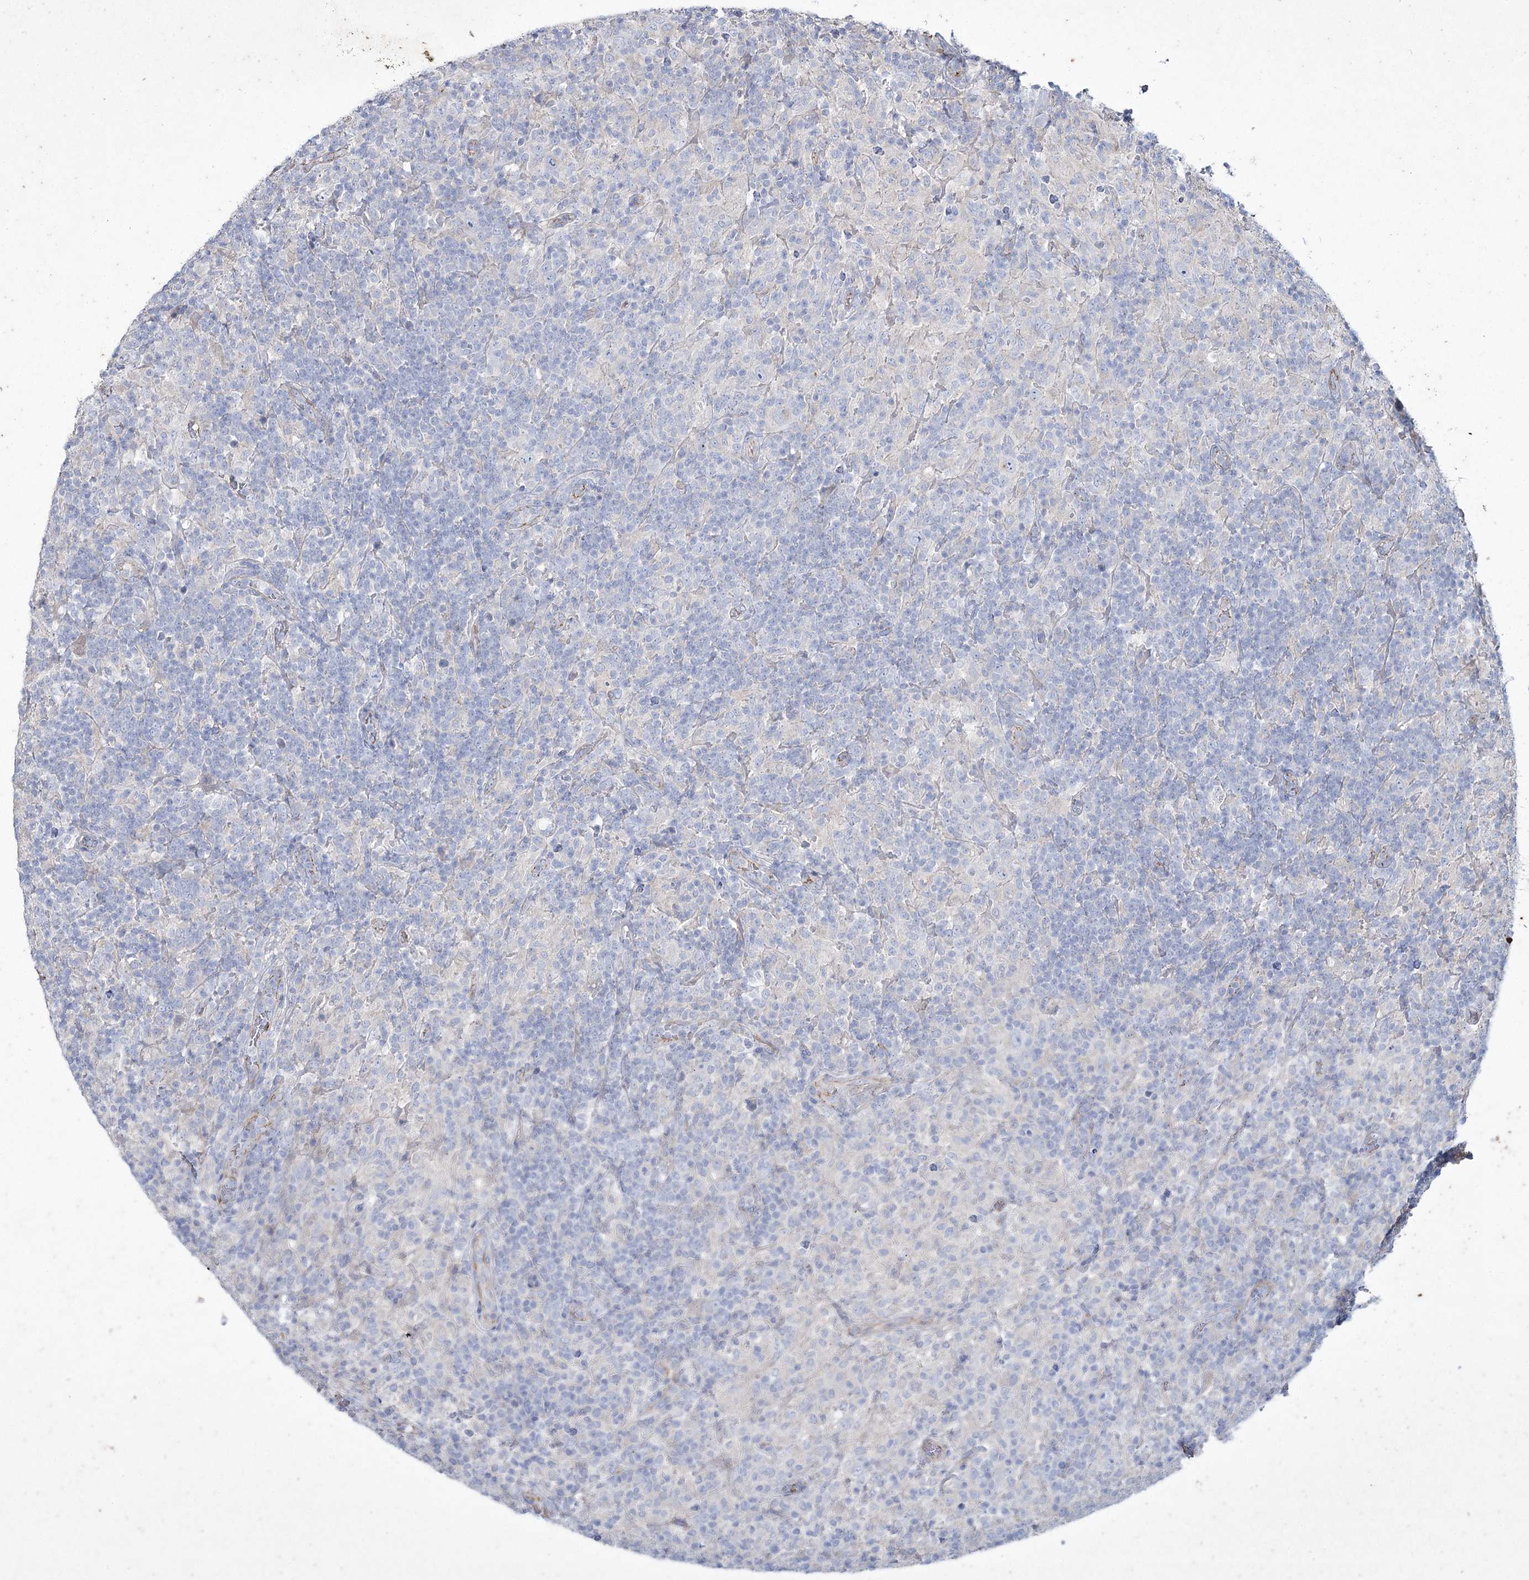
{"staining": {"intensity": "negative", "quantity": "none", "location": "none"}, "tissue": "lymphoma", "cell_type": "Tumor cells", "image_type": "cancer", "snomed": [{"axis": "morphology", "description": "Hodgkin's disease, NOS"}, {"axis": "topography", "description": "Lymph node"}], "caption": "Image shows no protein expression in tumor cells of Hodgkin's disease tissue. (DAB (3,3'-diaminobenzidine) IHC visualized using brightfield microscopy, high magnification).", "gene": "LDLRAD3", "patient": {"sex": "male", "age": 70}}